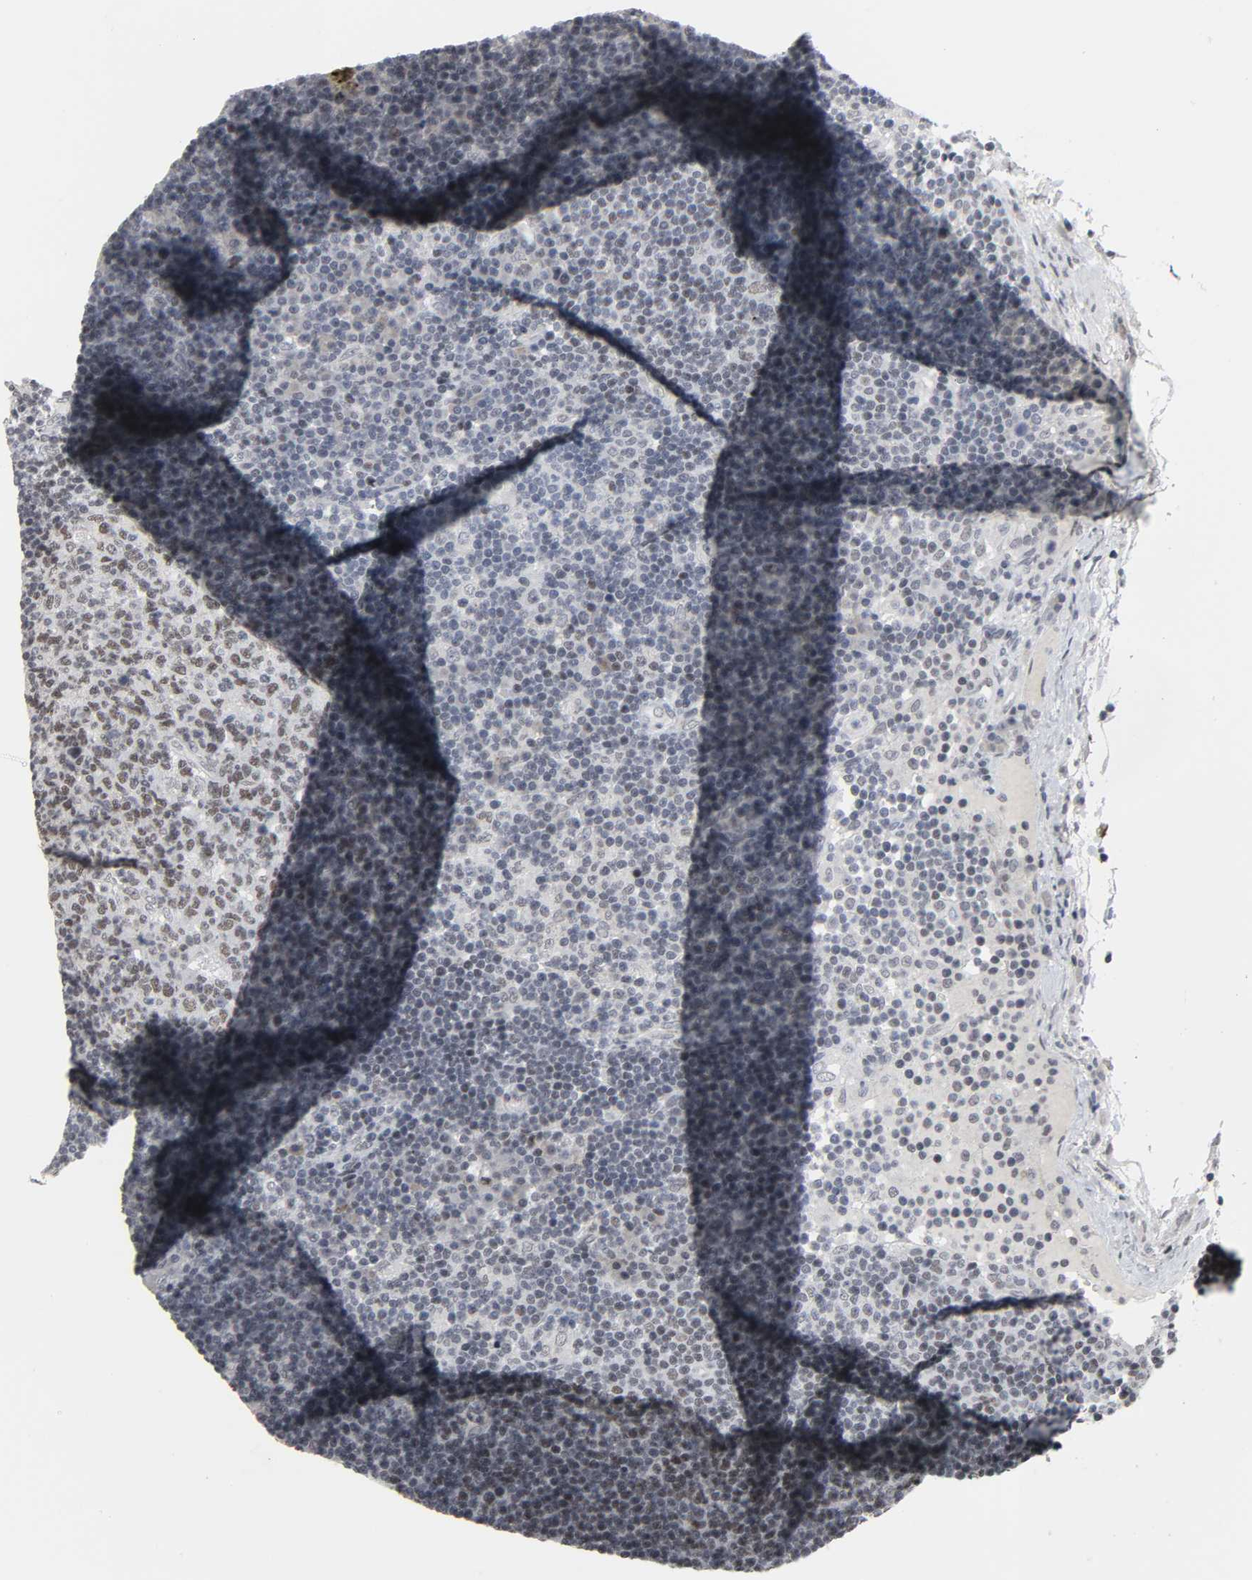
{"staining": {"intensity": "weak", "quantity": "25%-75%", "location": "nuclear"}, "tissue": "lymph node", "cell_type": "Germinal center cells", "image_type": "normal", "snomed": [{"axis": "morphology", "description": "Normal tissue, NOS"}, {"axis": "morphology", "description": "Squamous cell carcinoma, metastatic, NOS"}, {"axis": "topography", "description": "Lymph node"}], "caption": "DAB immunohistochemical staining of benign human lymph node shows weak nuclear protein positivity in about 25%-75% of germinal center cells.", "gene": "MUC1", "patient": {"sex": "female", "age": 53}}